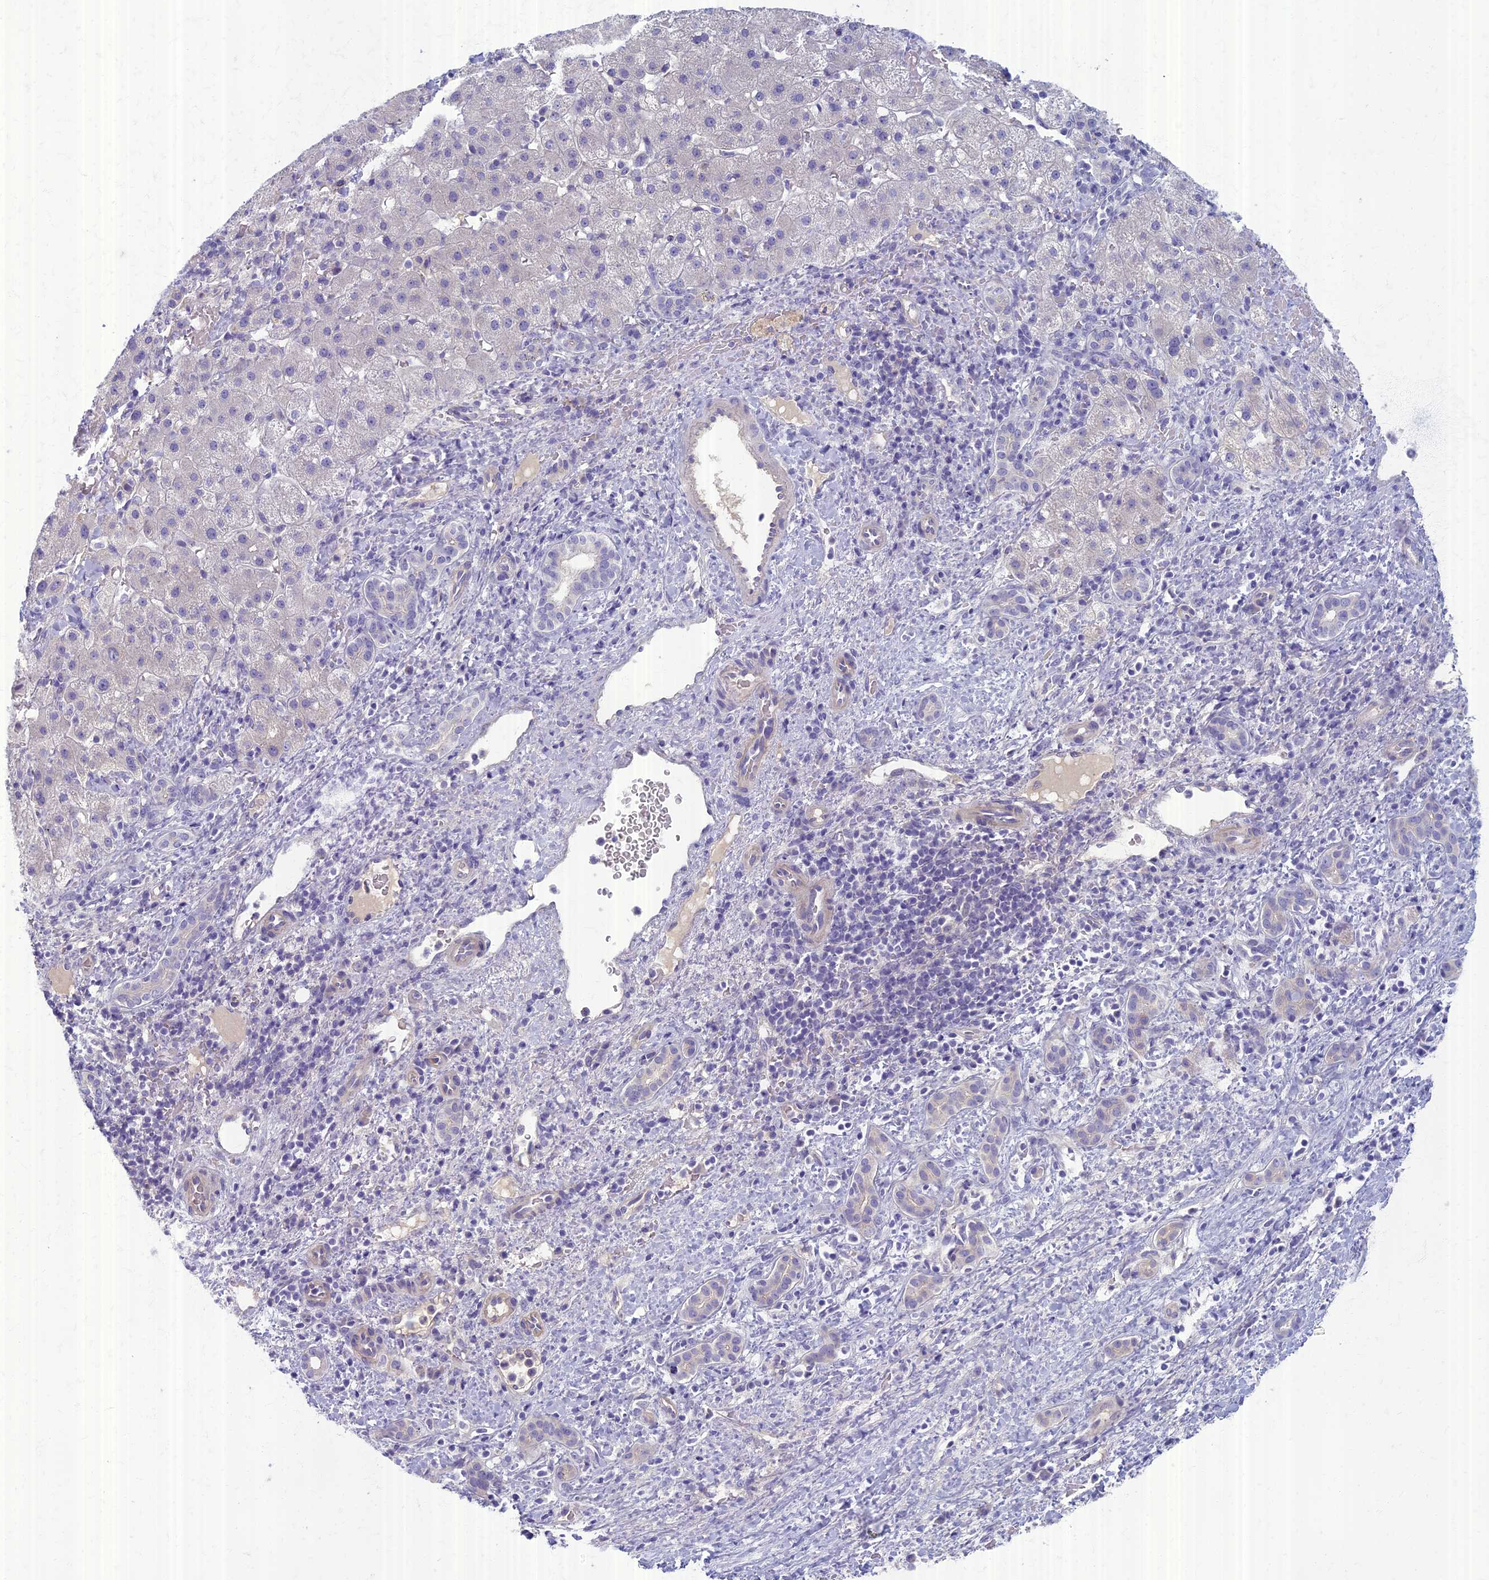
{"staining": {"intensity": "negative", "quantity": "none", "location": "none"}, "tissue": "liver cancer", "cell_type": "Tumor cells", "image_type": "cancer", "snomed": [{"axis": "morphology", "description": "Normal tissue, NOS"}, {"axis": "morphology", "description": "Carcinoma, Hepatocellular, NOS"}, {"axis": "topography", "description": "Liver"}], "caption": "IHC photomicrograph of liver cancer stained for a protein (brown), which displays no expression in tumor cells.", "gene": "AP4E1", "patient": {"sex": "male", "age": 57}}